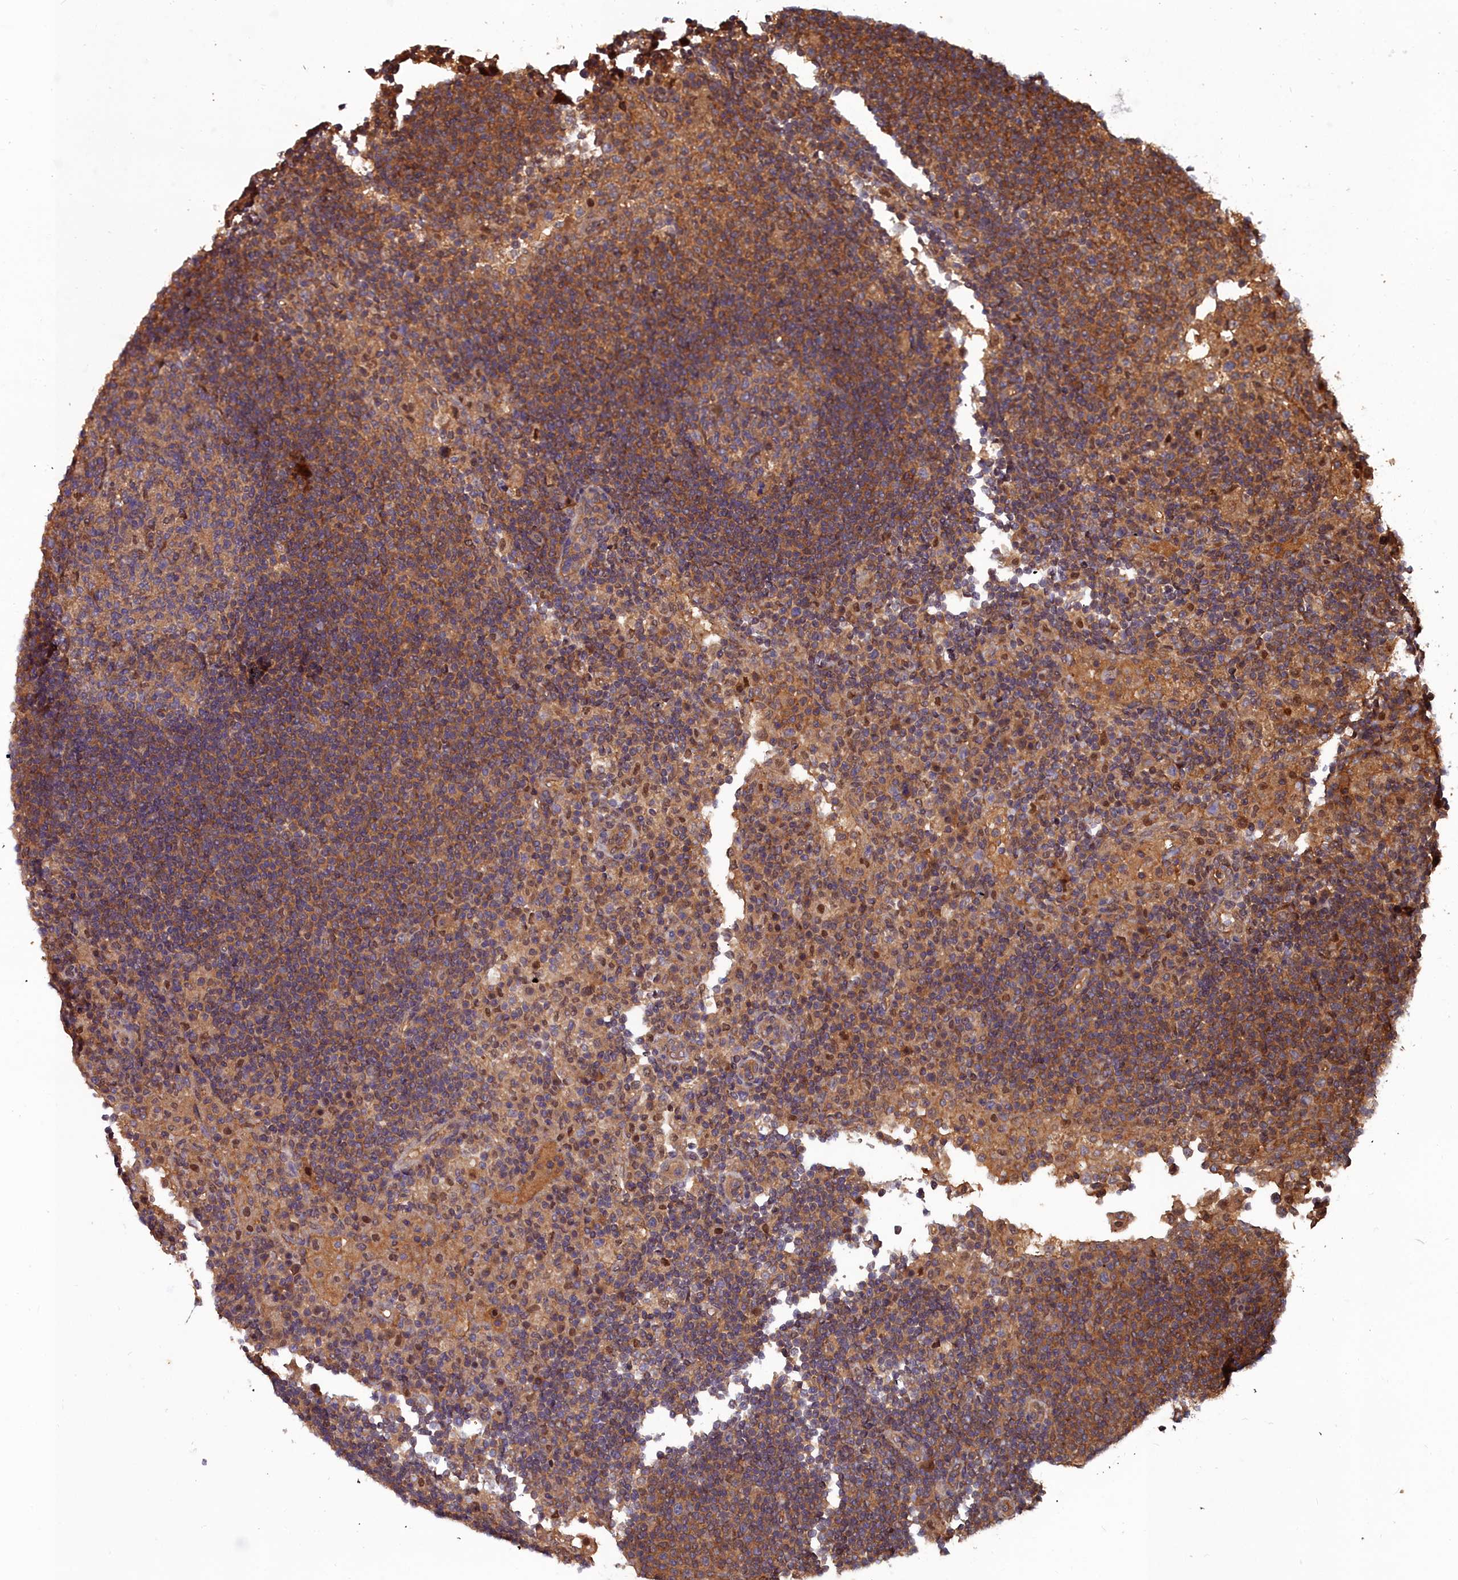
{"staining": {"intensity": "moderate", "quantity": "25%-75%", "location": "cytoplasmic/membranous"}, "tissue": "lymph node", "cell_type": "Germinal center cells", "image_type": "normal", "snomed": [{"axis": "morphology", "description": "Normal tissue, NOS"}, {"axis": "topography", "description": "Lymph node"}], "caption": "Immunohistochemical staining of unremarkable human lymph node shows medium levels of moderate cytoplasmic/membranous positivity in about 25%-75% of germinal center cells.", "gene": "GFRA2", "patient": {"sex": "female", "age": 53}}